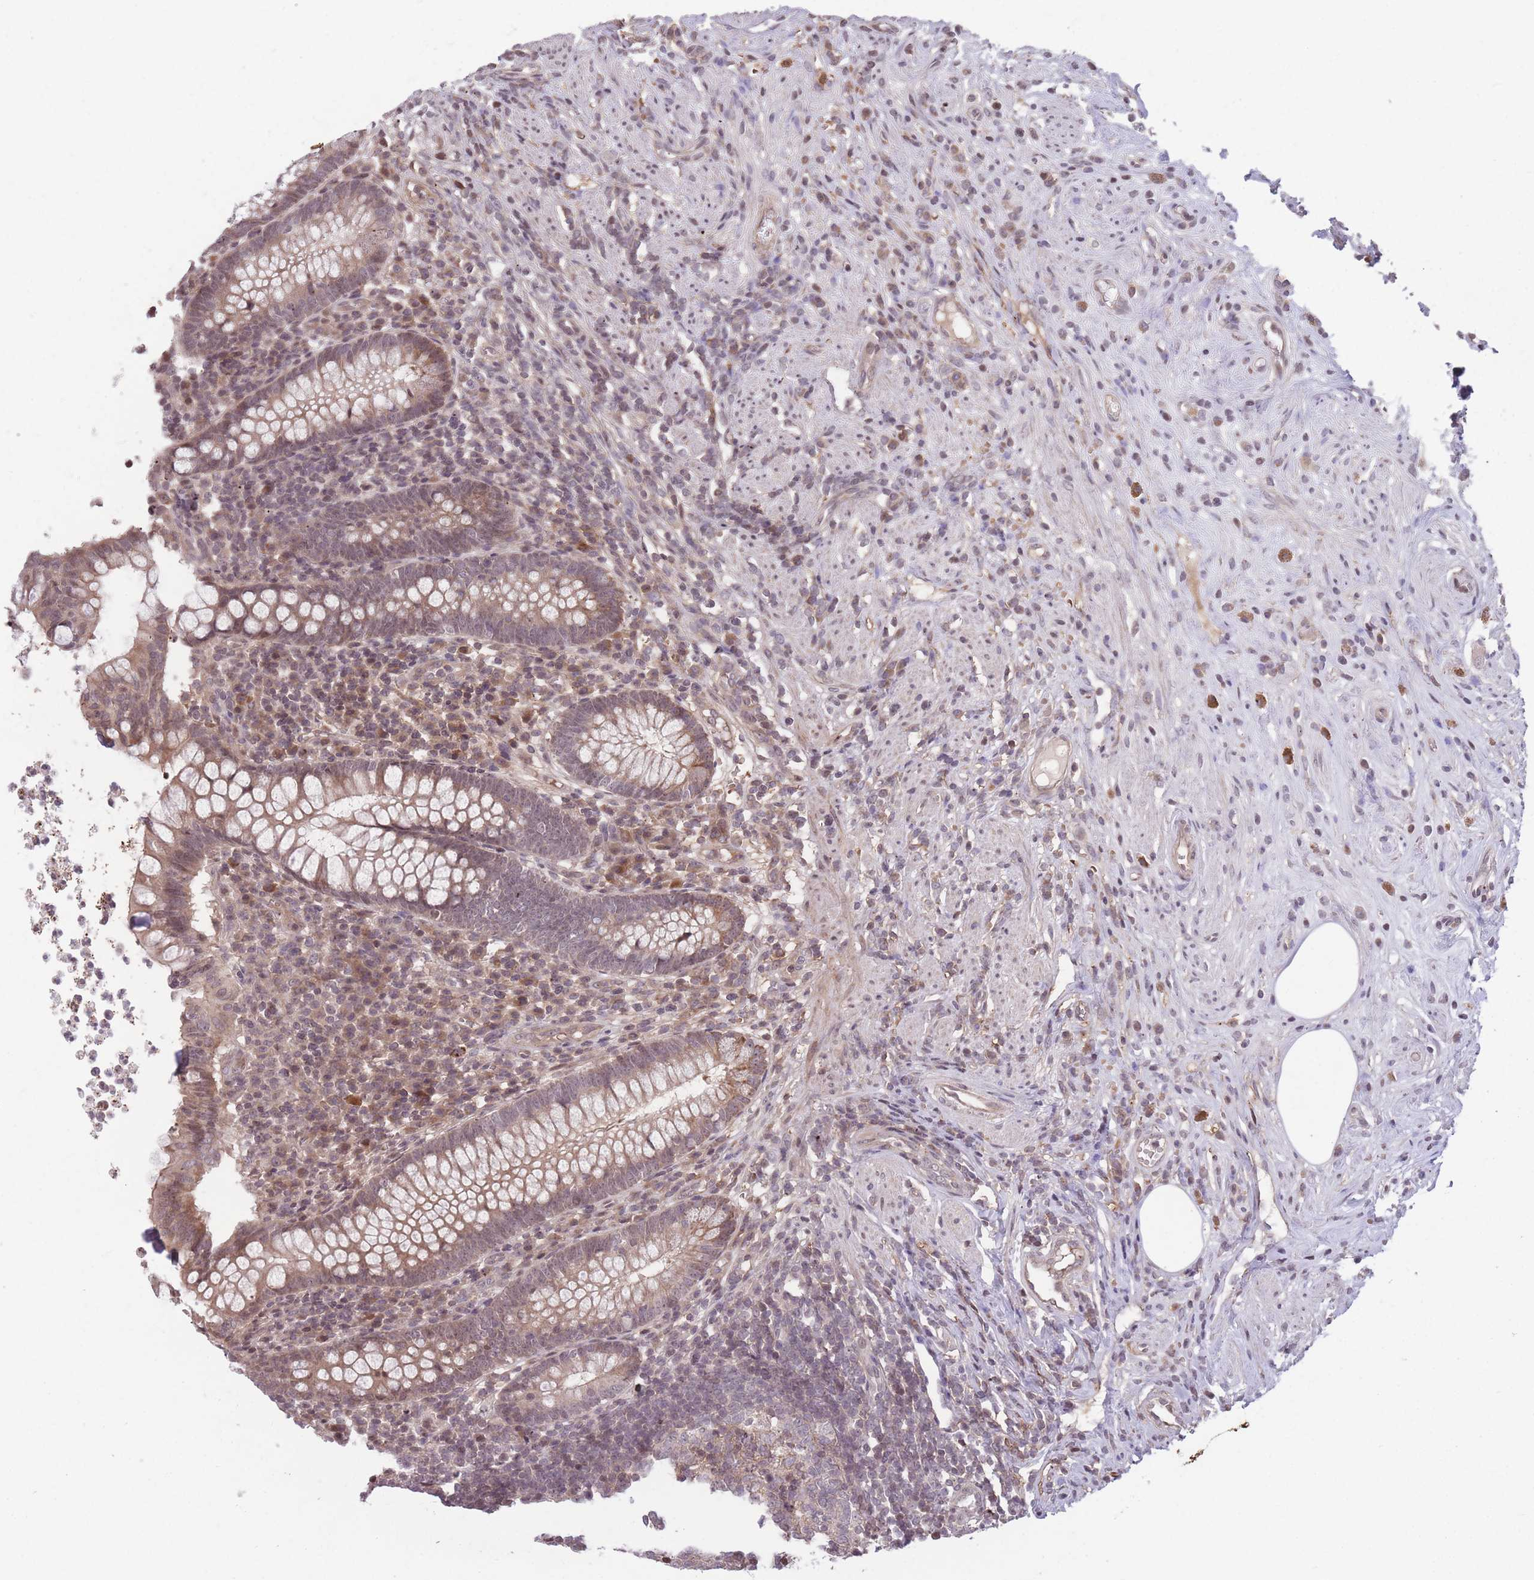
{"staining": {"intensity": "moderate", "quantity": "25%-75%", "location": "cytoplasmic/membranous,nuclear"}, "tissue": "appendix", "cell_type": "Glandular cells", "image_type": "normal", "snomed": [{"axis": "morphology", "description": "Normal tissue, NOS"}, {"axis": "topography", "description": "Appendix"}], "caption": "High-magnification brightfield microscopy of normal appendix stained with DAB (brown) and counterstained with hematoxylin (blue). glandular cells exhibit moderate cytoplasmic/membranous,nuclear positivity is appreciated in about25%-75% of cells. The staining is performed using DAB (3,3'-diaminobenzidine) brown chromogen to label protein expression. The nuclei are counter-stained blue using hematoxylin.", "gene": "GGT5", "patient": {"sex": "female", "age": 56}}